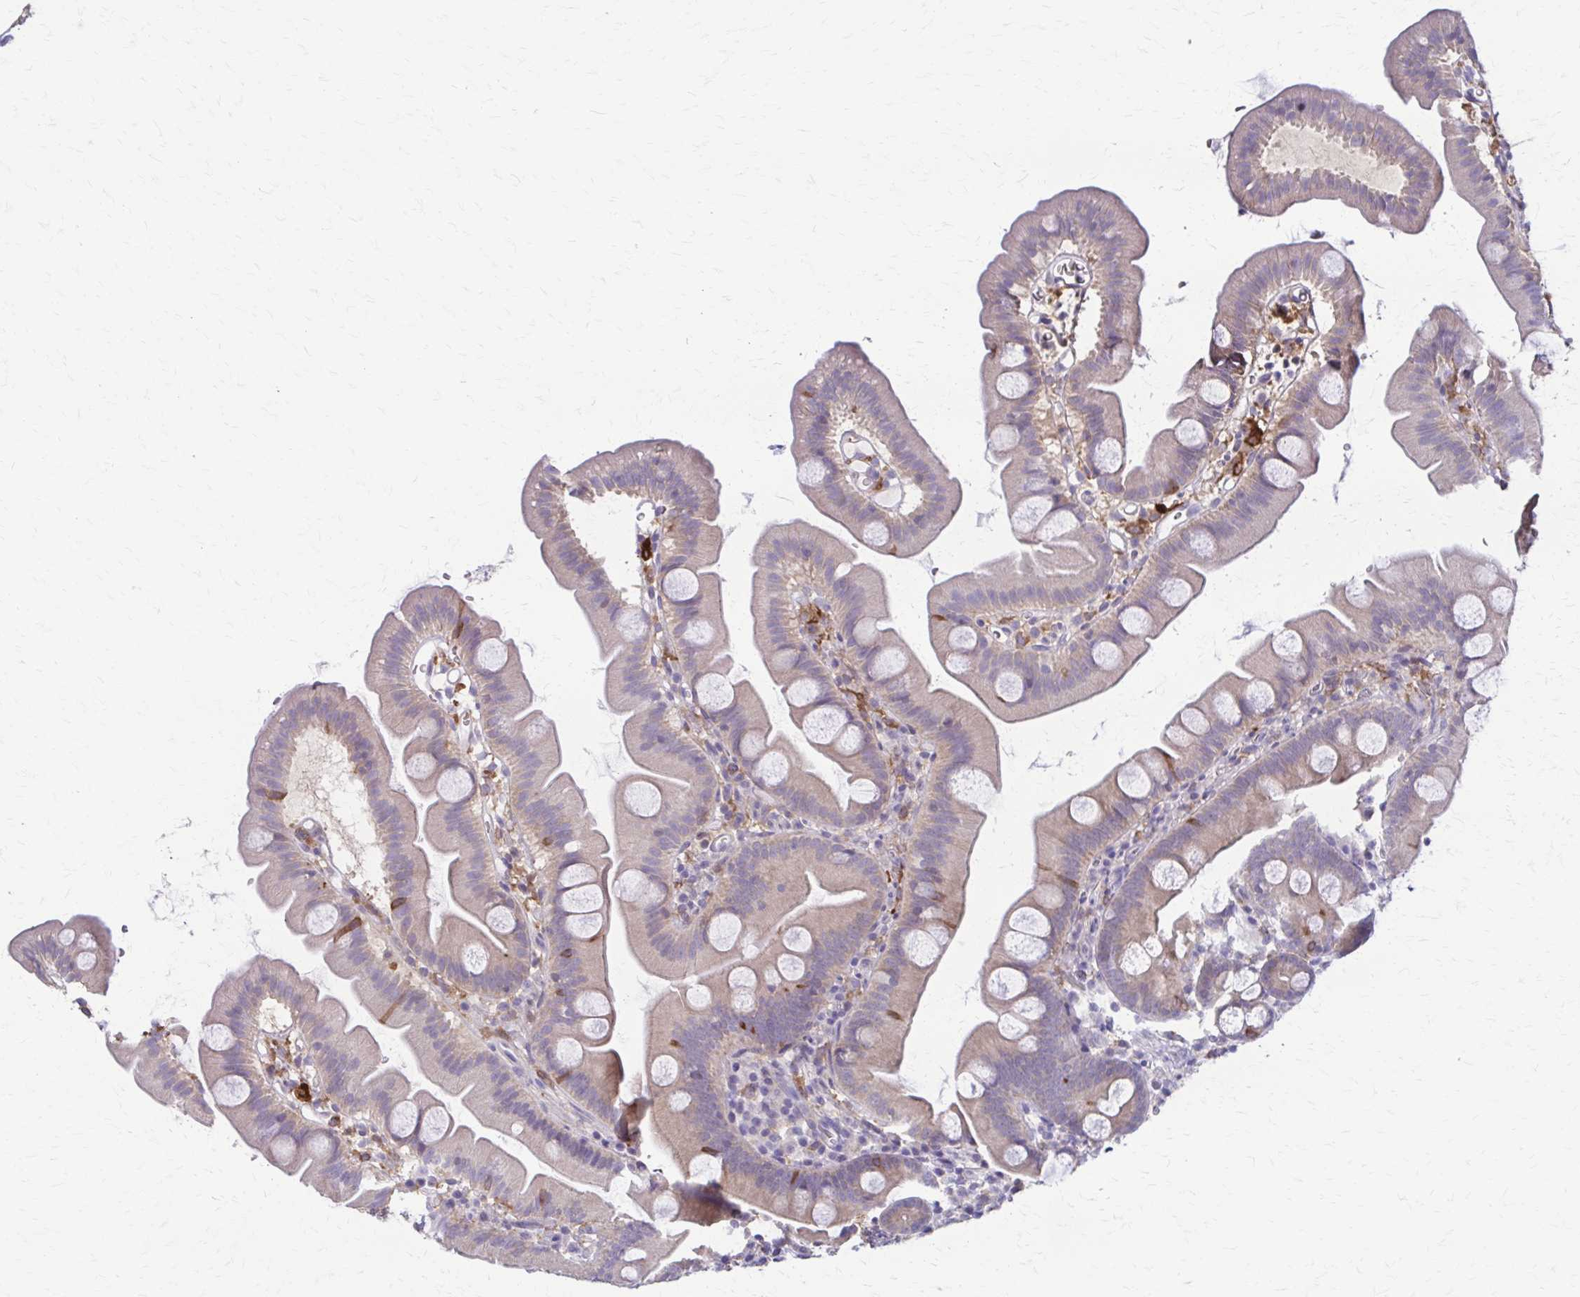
{"staining": {"intensity": "weak", "quantity": "<25%", "location": "cytoplasmic/membranous"}, "tissue": "small intestine", "cell_type": "Glandular cells", "image_type": "normal", "snomed": [{"axis": "morphology", "description": "Normal tissue, NOS"}, {"axis": "topography", "description": "Small intestine"}], "caption": "High power microscopy photomicrograph of an IHC image of normal small intestine, revealing no significant positivity in glandular cells. Brightfield microscopy of IHC stained with DAB (brown) and hematoxylin (blue), captured at high magnification.", "gene": "PIK3AP1", "patient": {"sex": "female", "age": 68}}